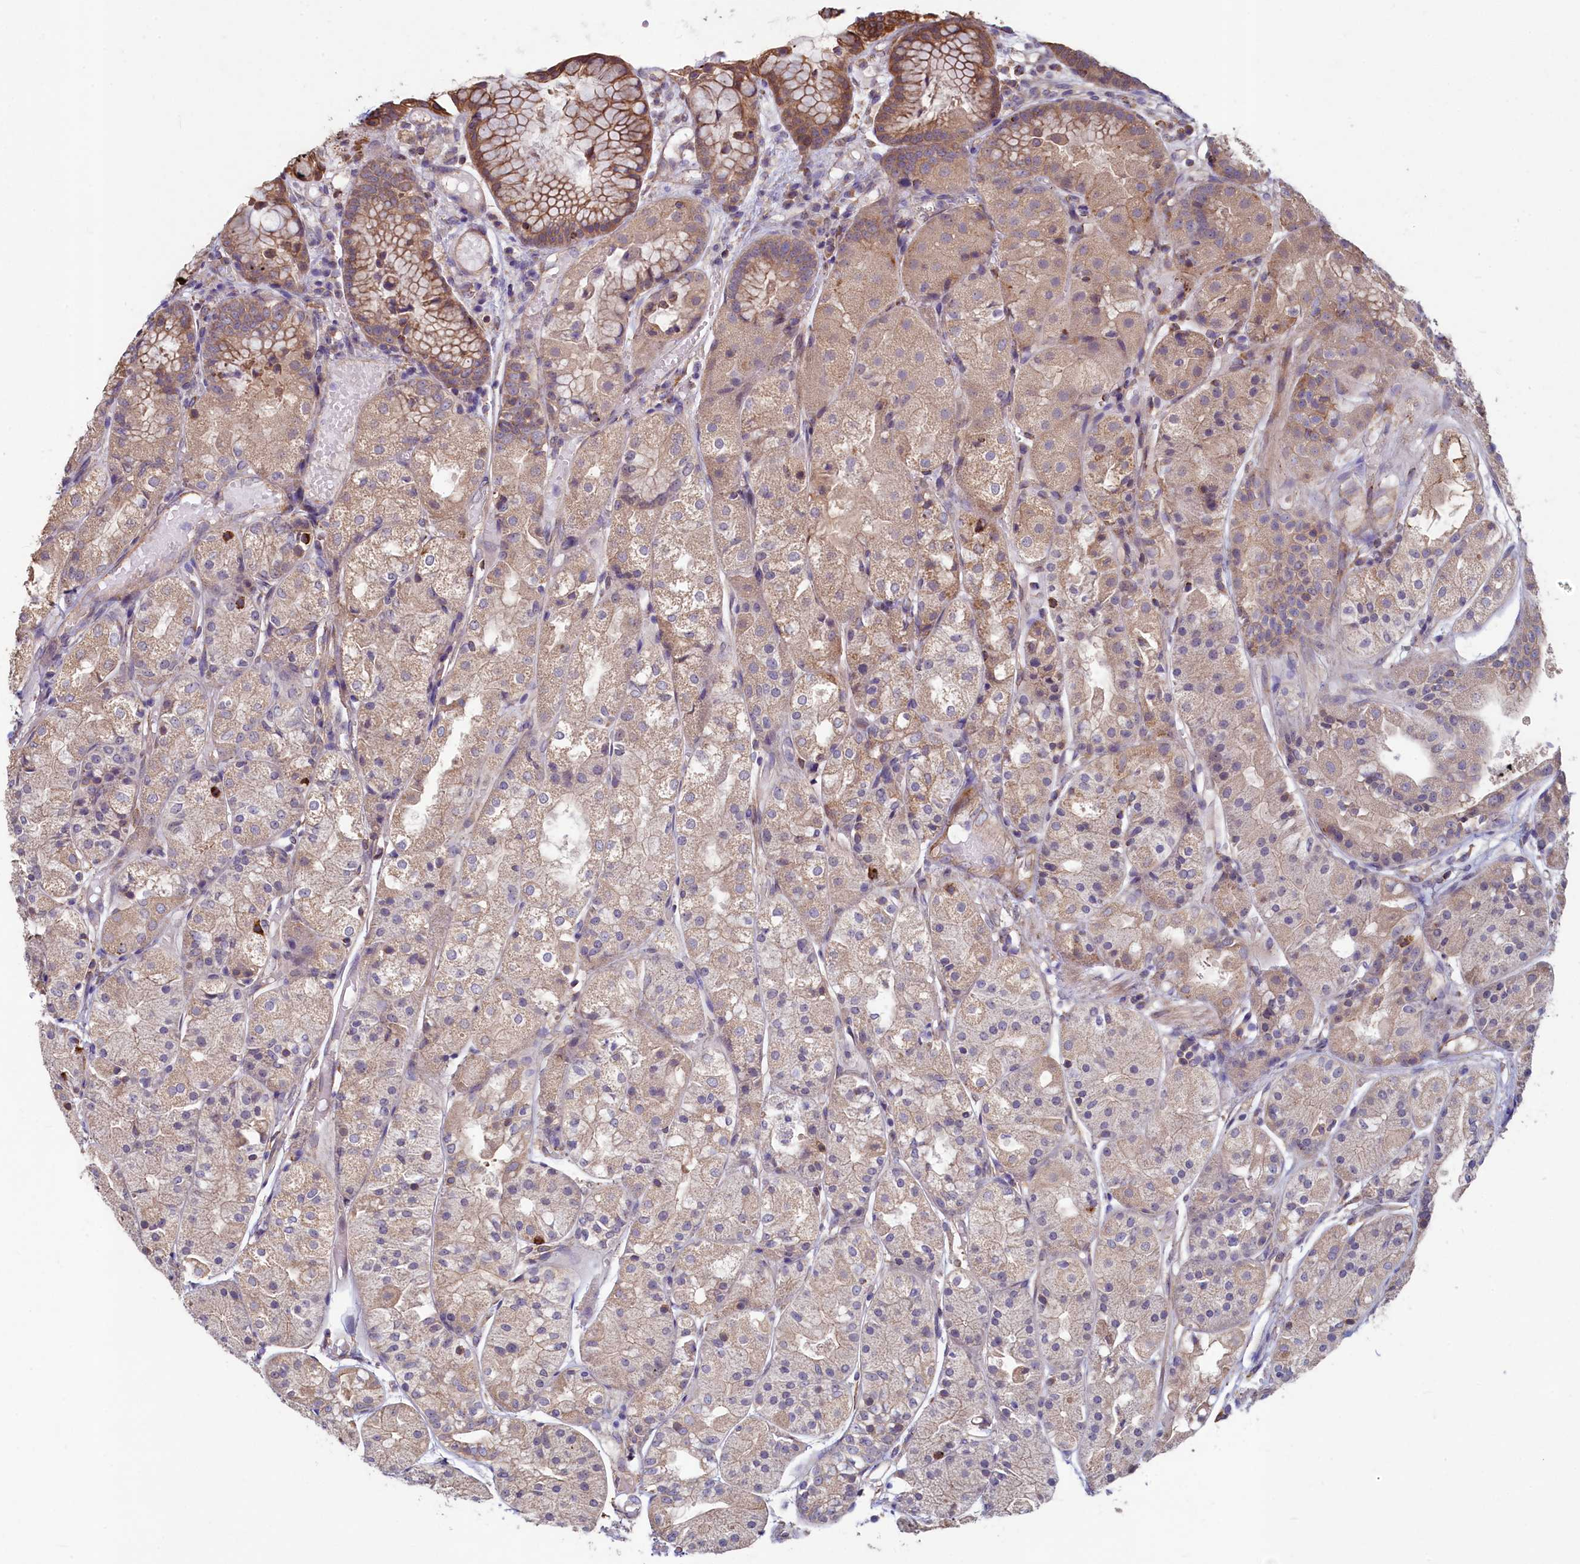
{"staining": {"intensity": "moderate", "quantity": ">75%", "location": "cytoplasmic/membranous"}, "tissue": "stomach", "cell_type": "Glandular cells", "image_type": "normal", "snomed": [{"axis": "morphology", "description": "Normal tissue, NOS"}, {"axis": "topography", "description": "Stomach, upper"}], "caption": "Protein analysis of benign stomach reveals moderate cytoplasmic/membranous expression in approximately >75% of glandular cells.", "gene": "SPATA2L", "patient": {"sex": "male", "age": 72}}